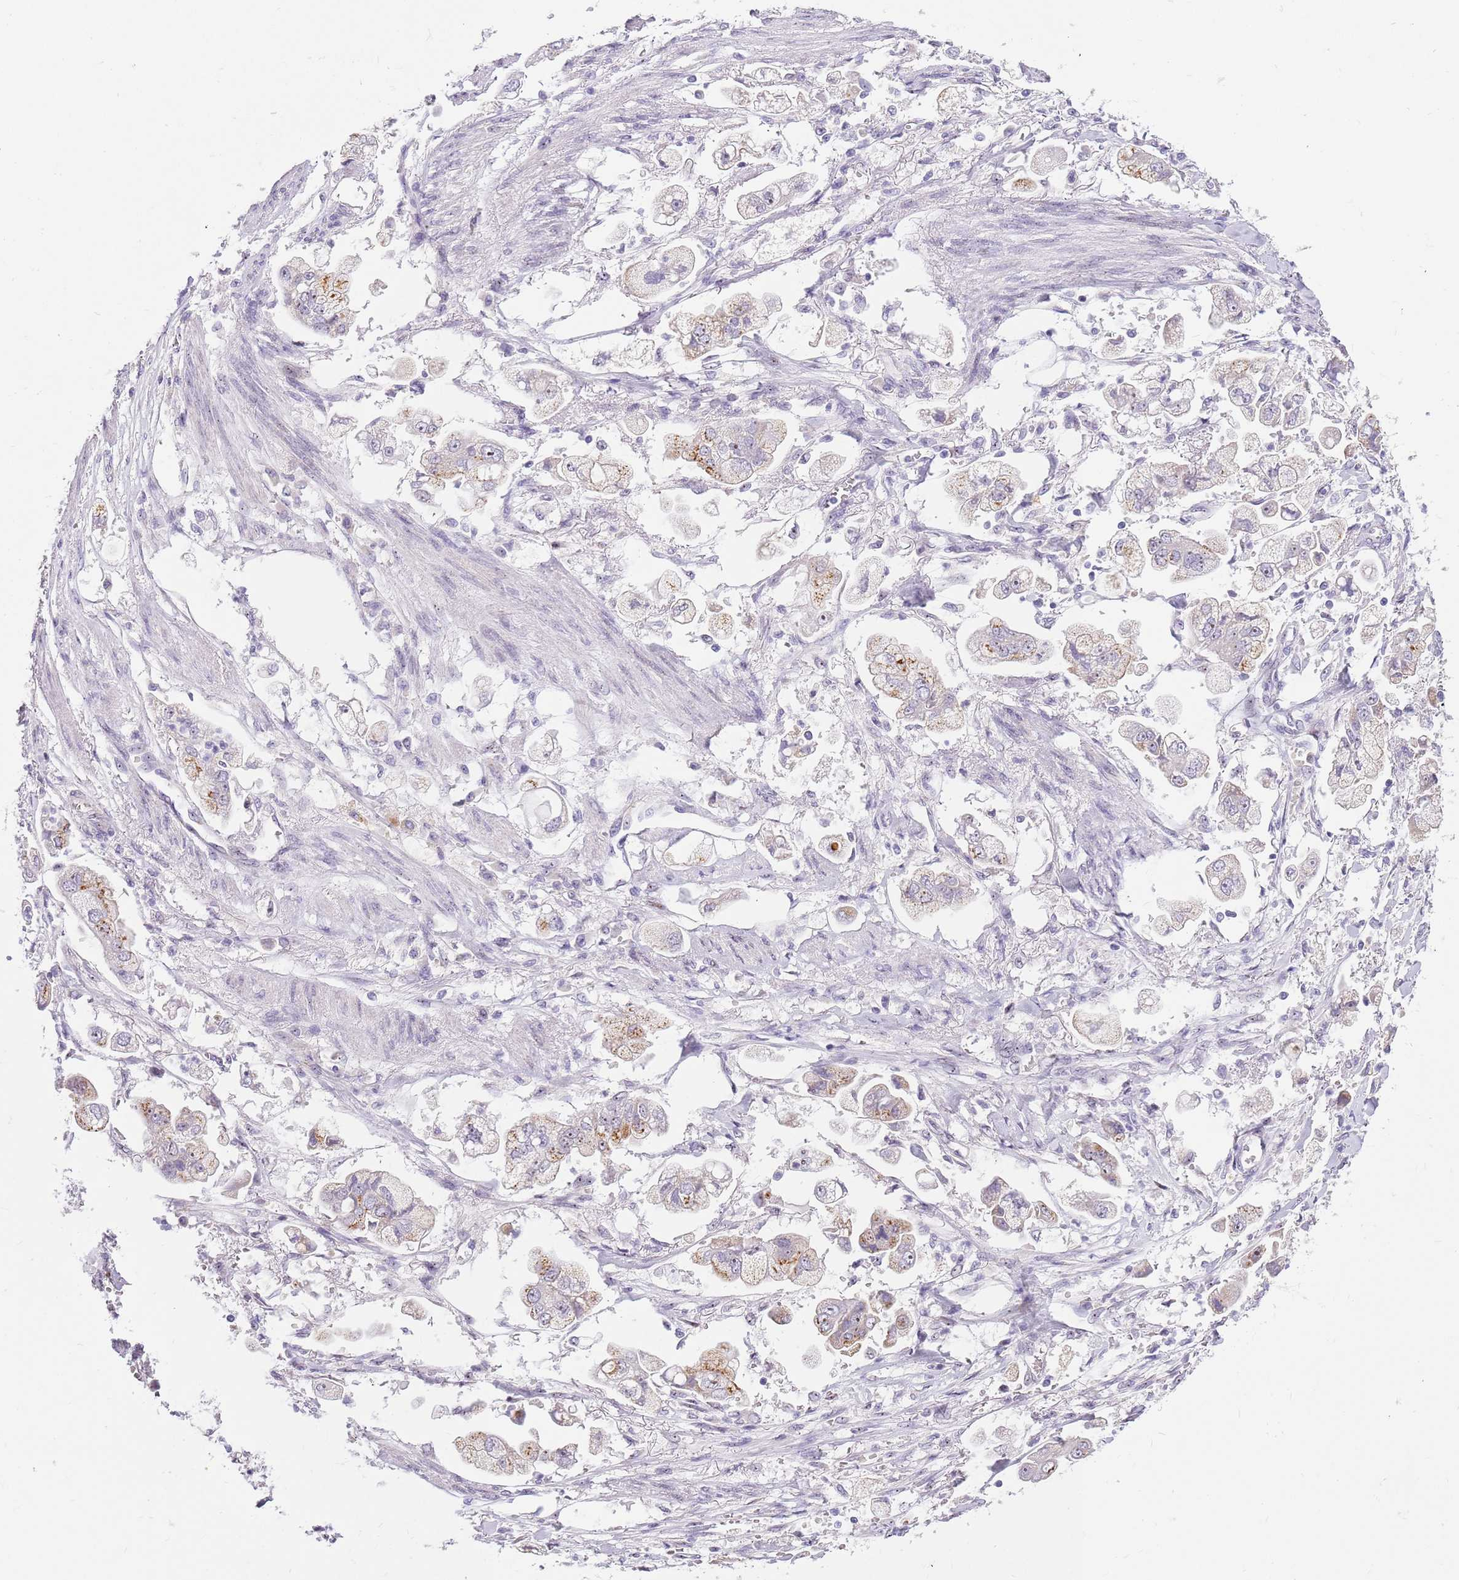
{"staining": {"intensity": "moderate", "quantity": "<25%", "location": "cytoplasmic/membranous"}, "tissue": "stomach cancer", "cell_type": "Tumor cells", "image_type": "cancer", "snomed": [{"axis": "morphology", "description": "Adenocarcinoma, NOS"}, {"axis": "topography", "description": "Stomach"}], "caption": "A histopathology image of stomach adenocarcinoma stained for a protein exhibits moderate cytoplasmic/membranous brown staining in tumor cells.", "gene": "DNAJA3", "patient": {"sex": "male", "age": 62}}